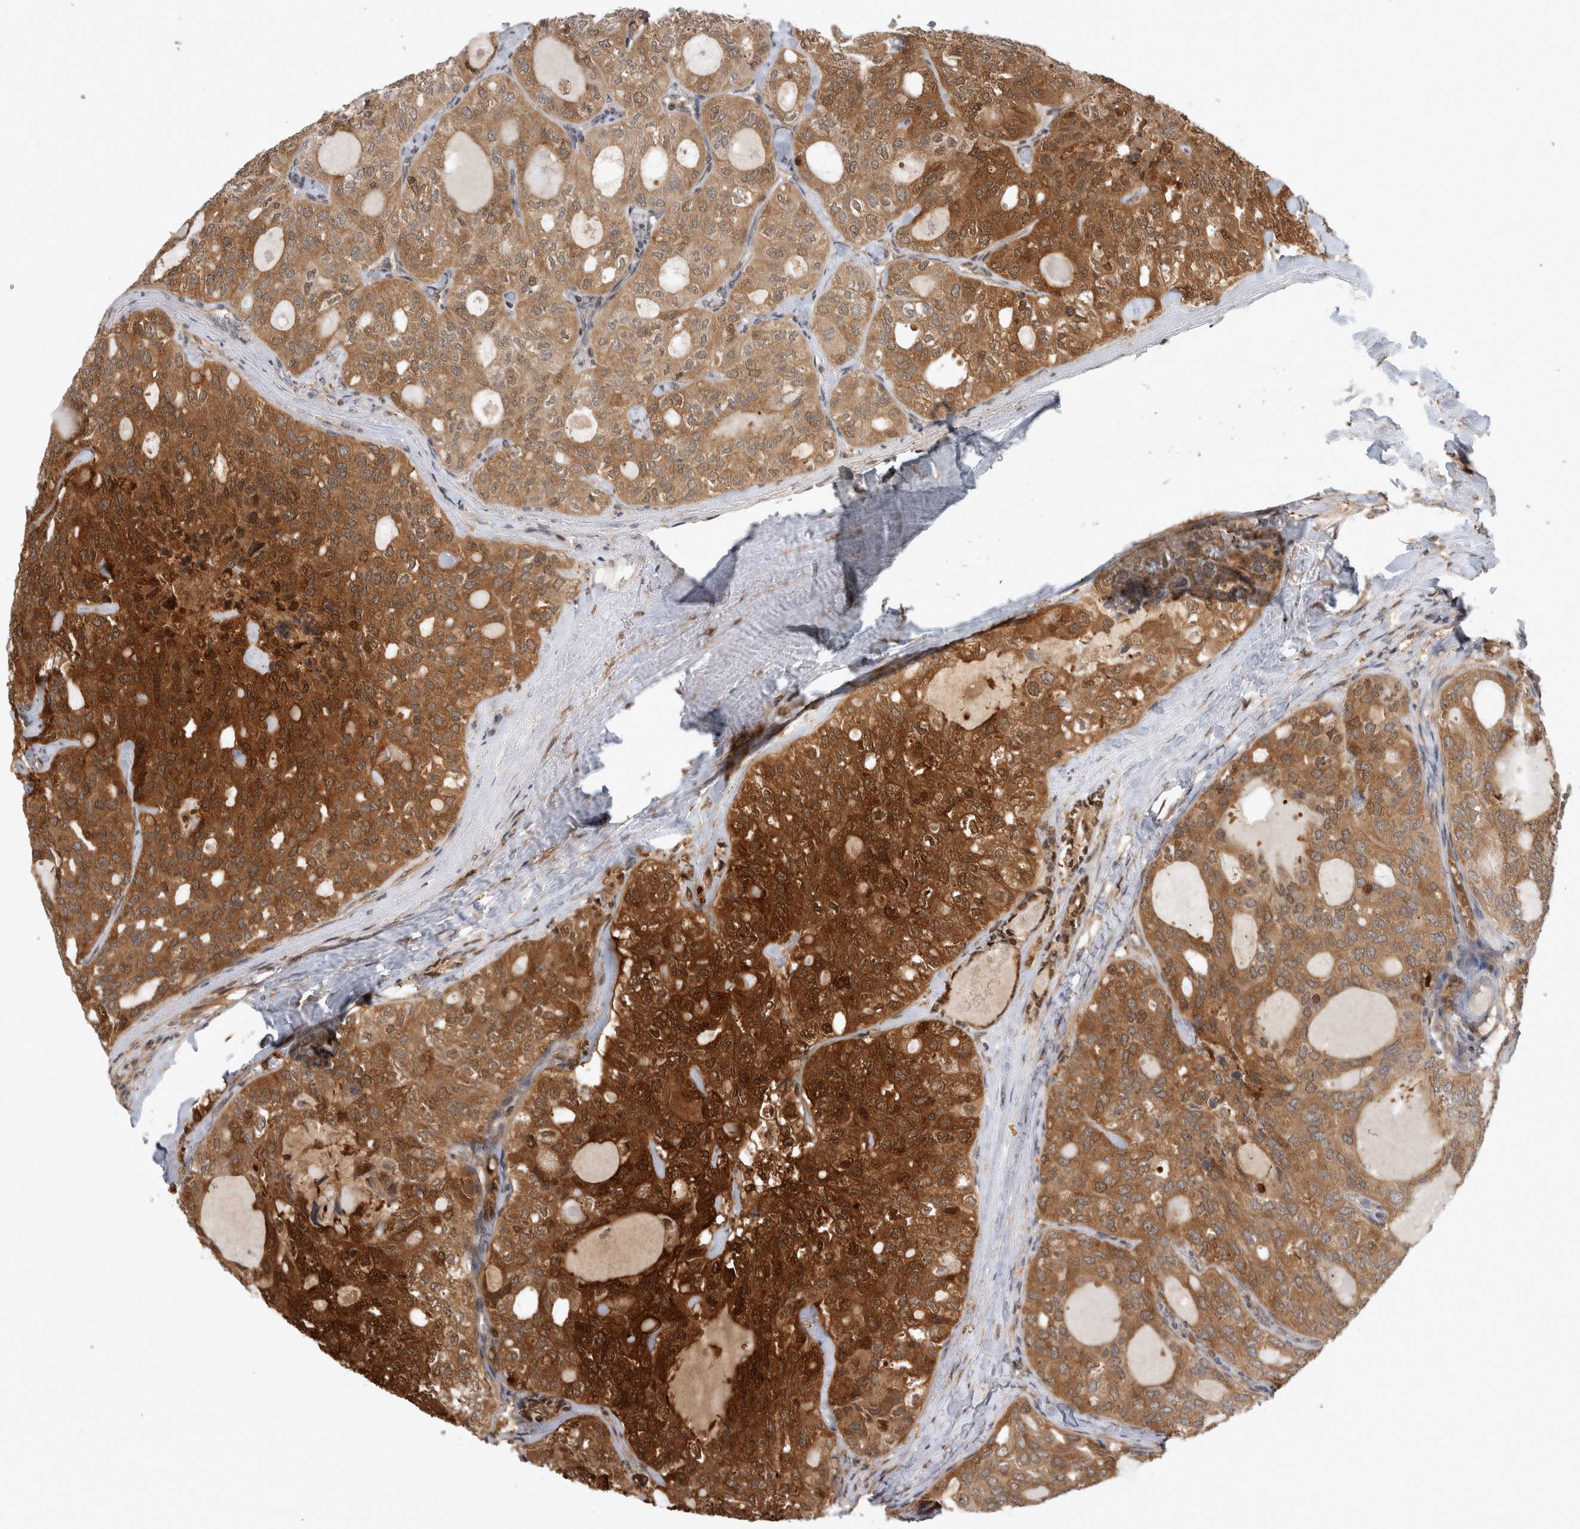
{"staining": {"intensity": "strong", "quantity": ">75%", "location": "cytoplasmic/membranous,nuclear"}, "tissue": "thyroid cancer", "cell_type": "Tumor cells", "image_type": "cancer", "snomed": [{"axis": "morphology", "description": "Follicular adenoma carcinoma, NOS"}, {"axis": "topography", "description": "Thyroid gland"}], "caption": "Protein expression analysis of human thyroid follicular adenoma carcinoma reveals strong cytoplasmic/membranous and nuclear expression in about >75% of tumor cells.", "gene": "ASTN2", "patient": {"sex": "male", "age": 75}}